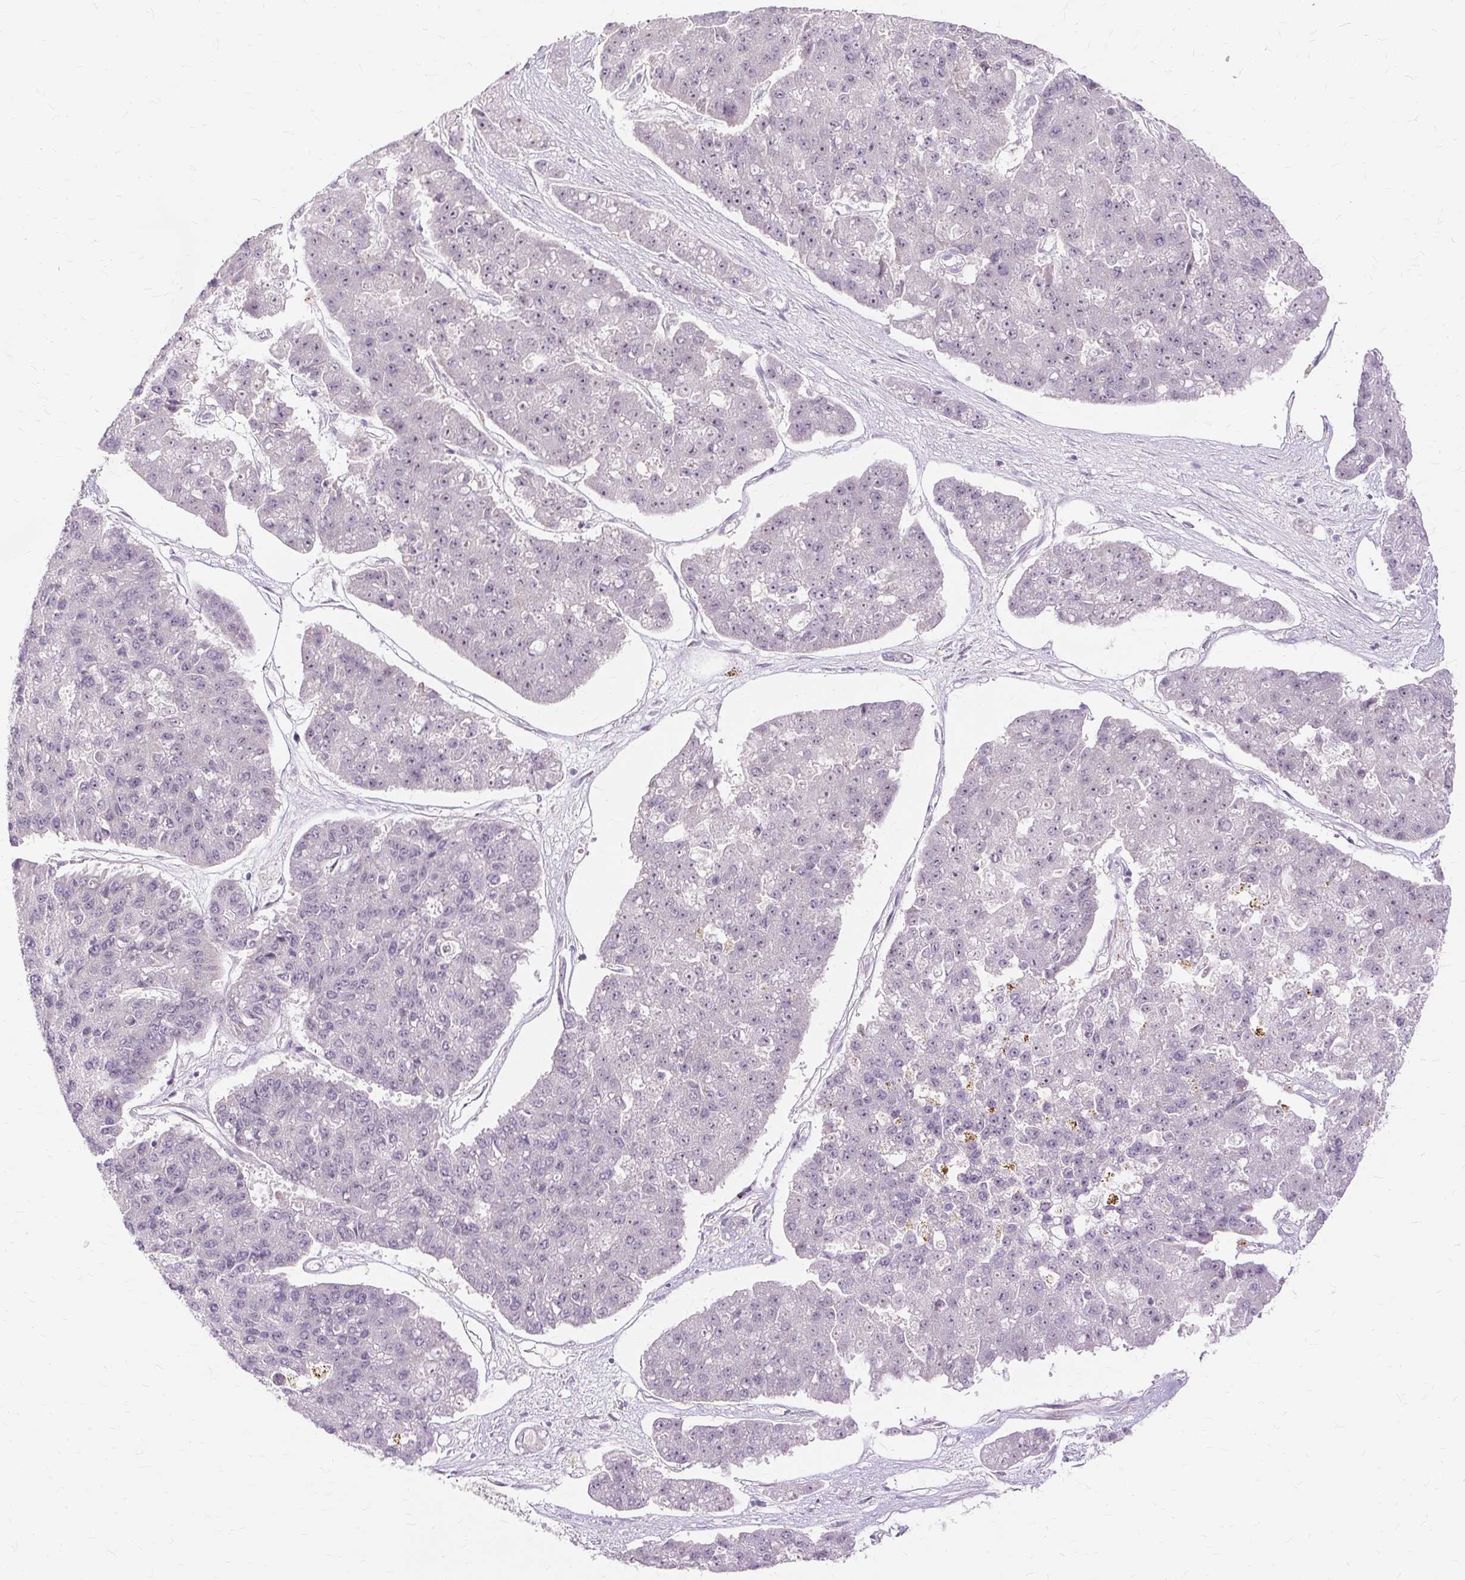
{"staining": {"intensity": "moderate", "quantity": "25%-75%", "location": "nuclear"}, "tissue": "pancreatic cancer", "cell_type": "Tumor cells", "image_type": "cancer", "snomed": [{"axis": "morphology", "description": "Adenocarcinoma, NOS"}, {"axis": "topography", "description": "Pancreas"}], "caption": "This micrograph reveals pancreatic adenocarcinoma stained with immunohistochemistry (IHC) to label a protein in brown. The nuclear of tumor cells show moderate positivity for the protein. Nuclei are counter-stained blue.", "gene": "MMACHC", "patient": {"sex": "male", "age": 50}}